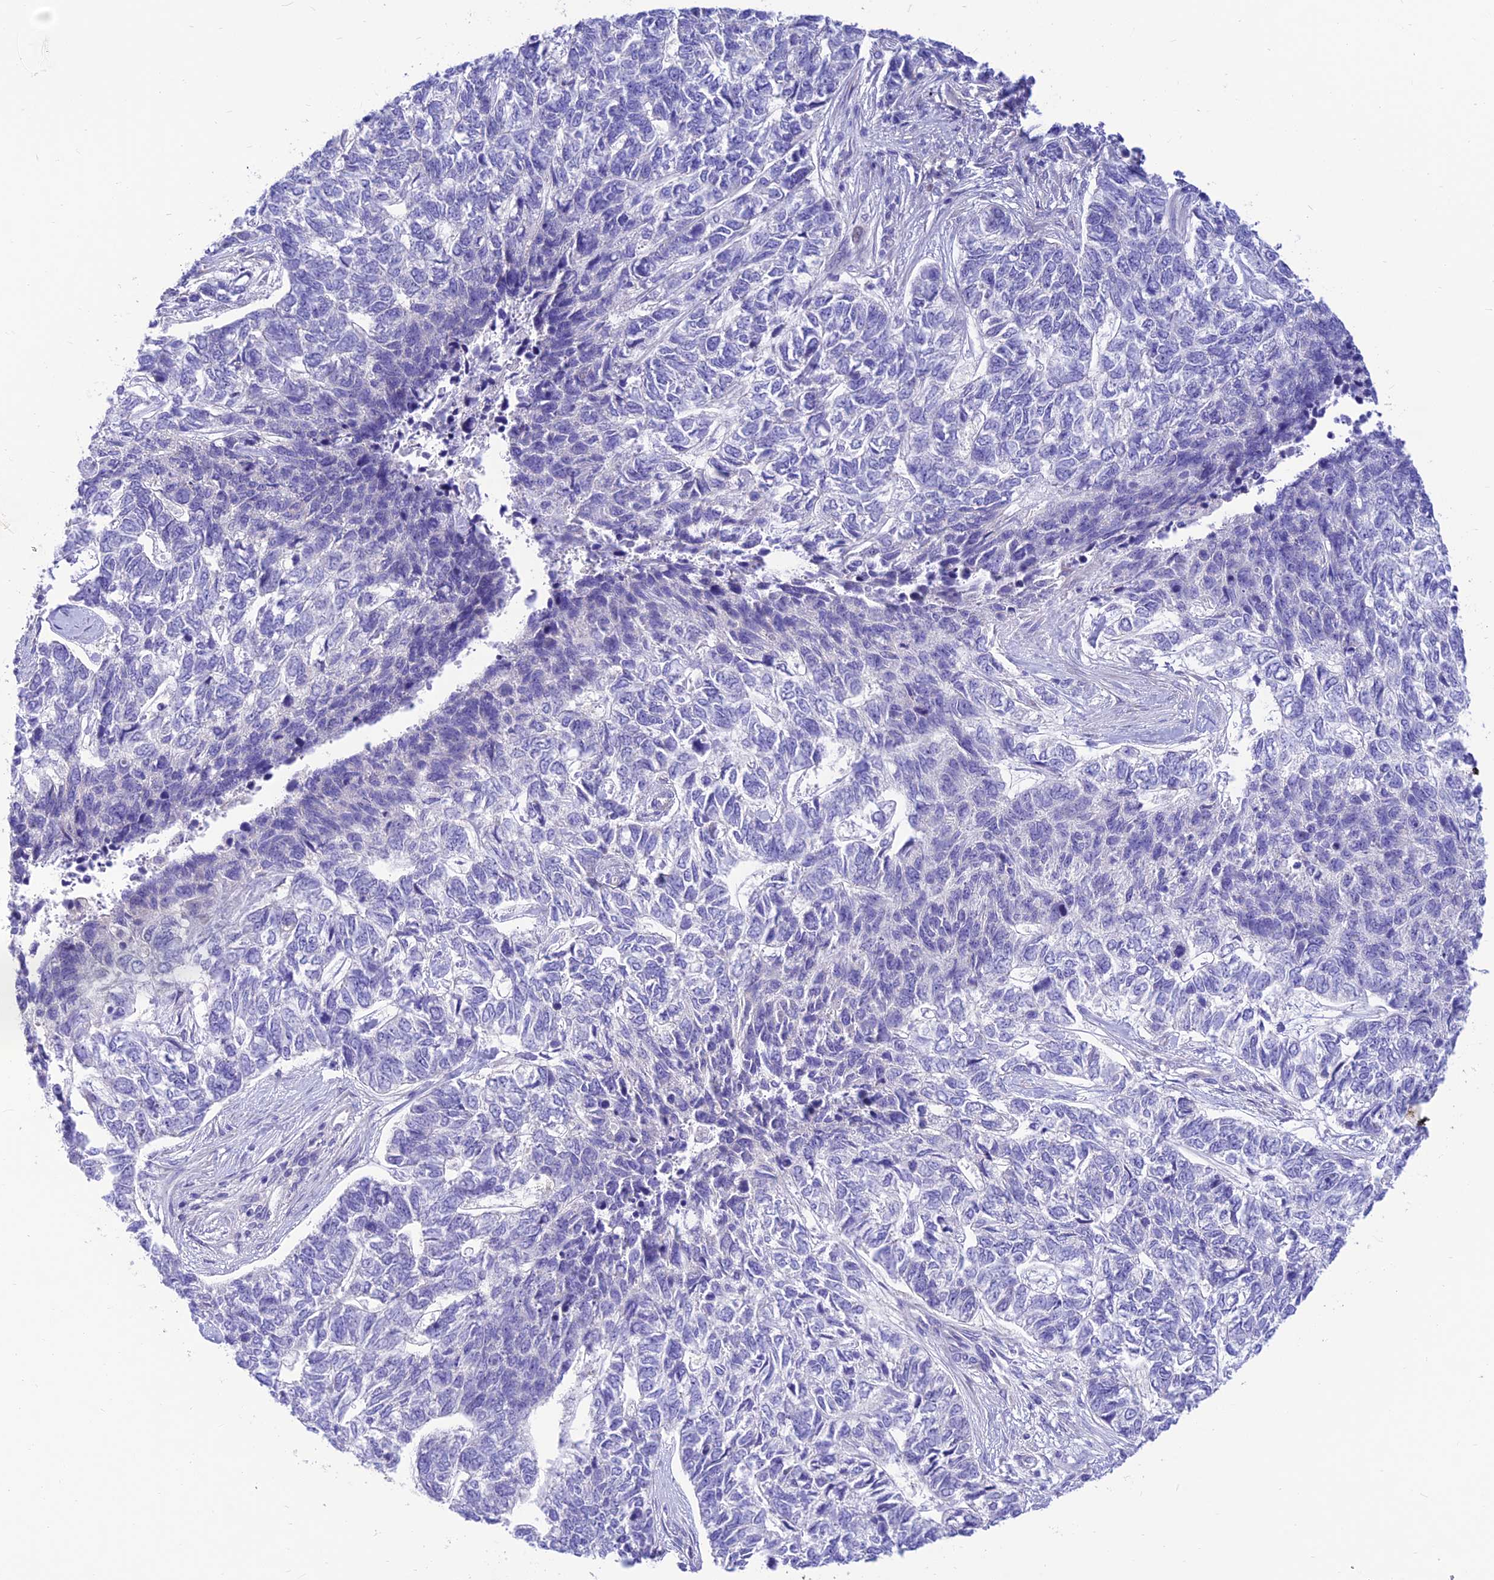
{"staining": {"intensity": "negative", "quantity": "none", "location": "none"}, "tissue": "skin cancer", "cell_type": "Tumor cells", "image_type": "cancer", "snomed": [{"axis": "morphology", "description": "Basal cell carcinoma"}, {"axis": "topography", "description": "Skin"}], "caption": "Immunohistochemical staining of basal cell carcinoma (skin) reveals no significant staining in tumor cells.", "gene": "FAM186B", "patient": {"sex": "female", "age": 65}}